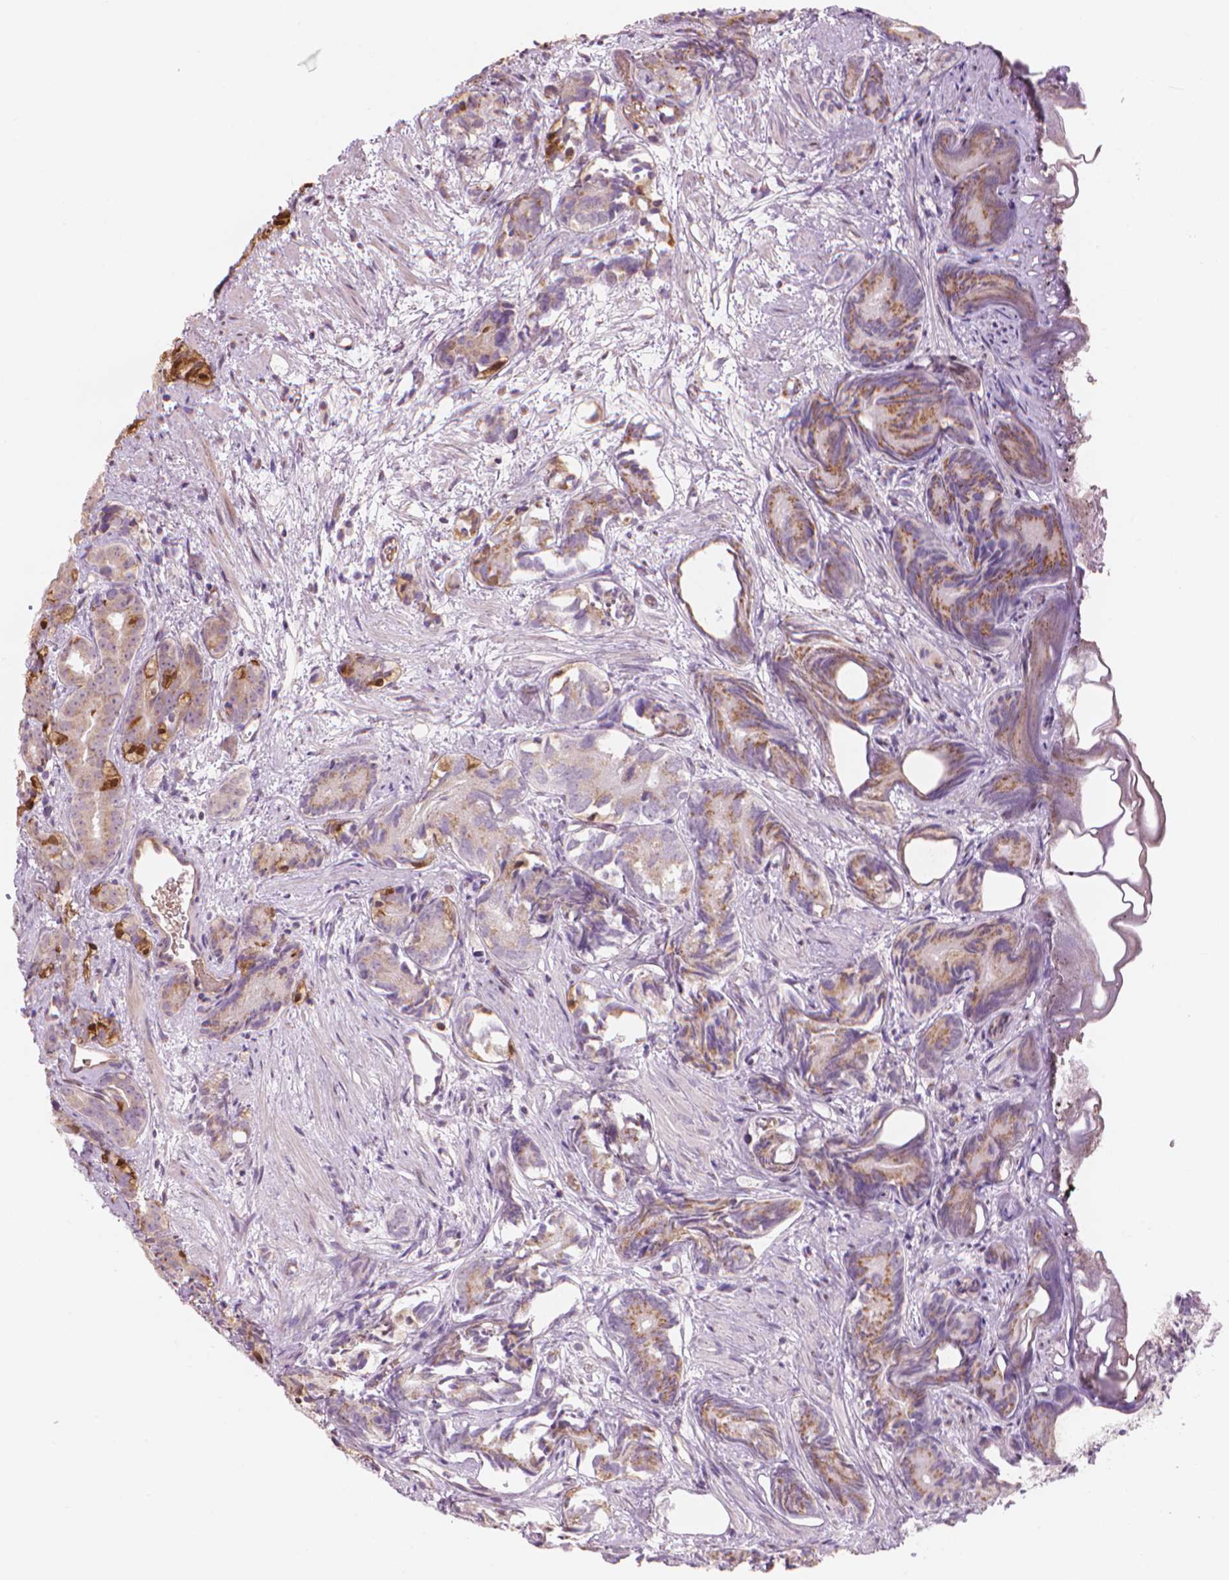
{"staining": {"intensity": "moderate", "quantity": "<25%", "location": "cytoplasmic/membranous"}, "tissue": "prostate cancer", "cell_type": "Tumor cells", "image_type": "cancer", "snomed": [{"axis": "morphology", "description": "Adenocarcinoma, High grade"}, {"axis": "topography", "description": "Prostate"}], "caption": "About <25% of tumor cells in adenocarcinoma (high-grade) (prostate) demonstrate moderate cytoplasmic/membranous protein expression as visualized by brown immunohistochemical staining.", "gene": "IFFO1", "patient": {"sex": "male", "age": 84}}